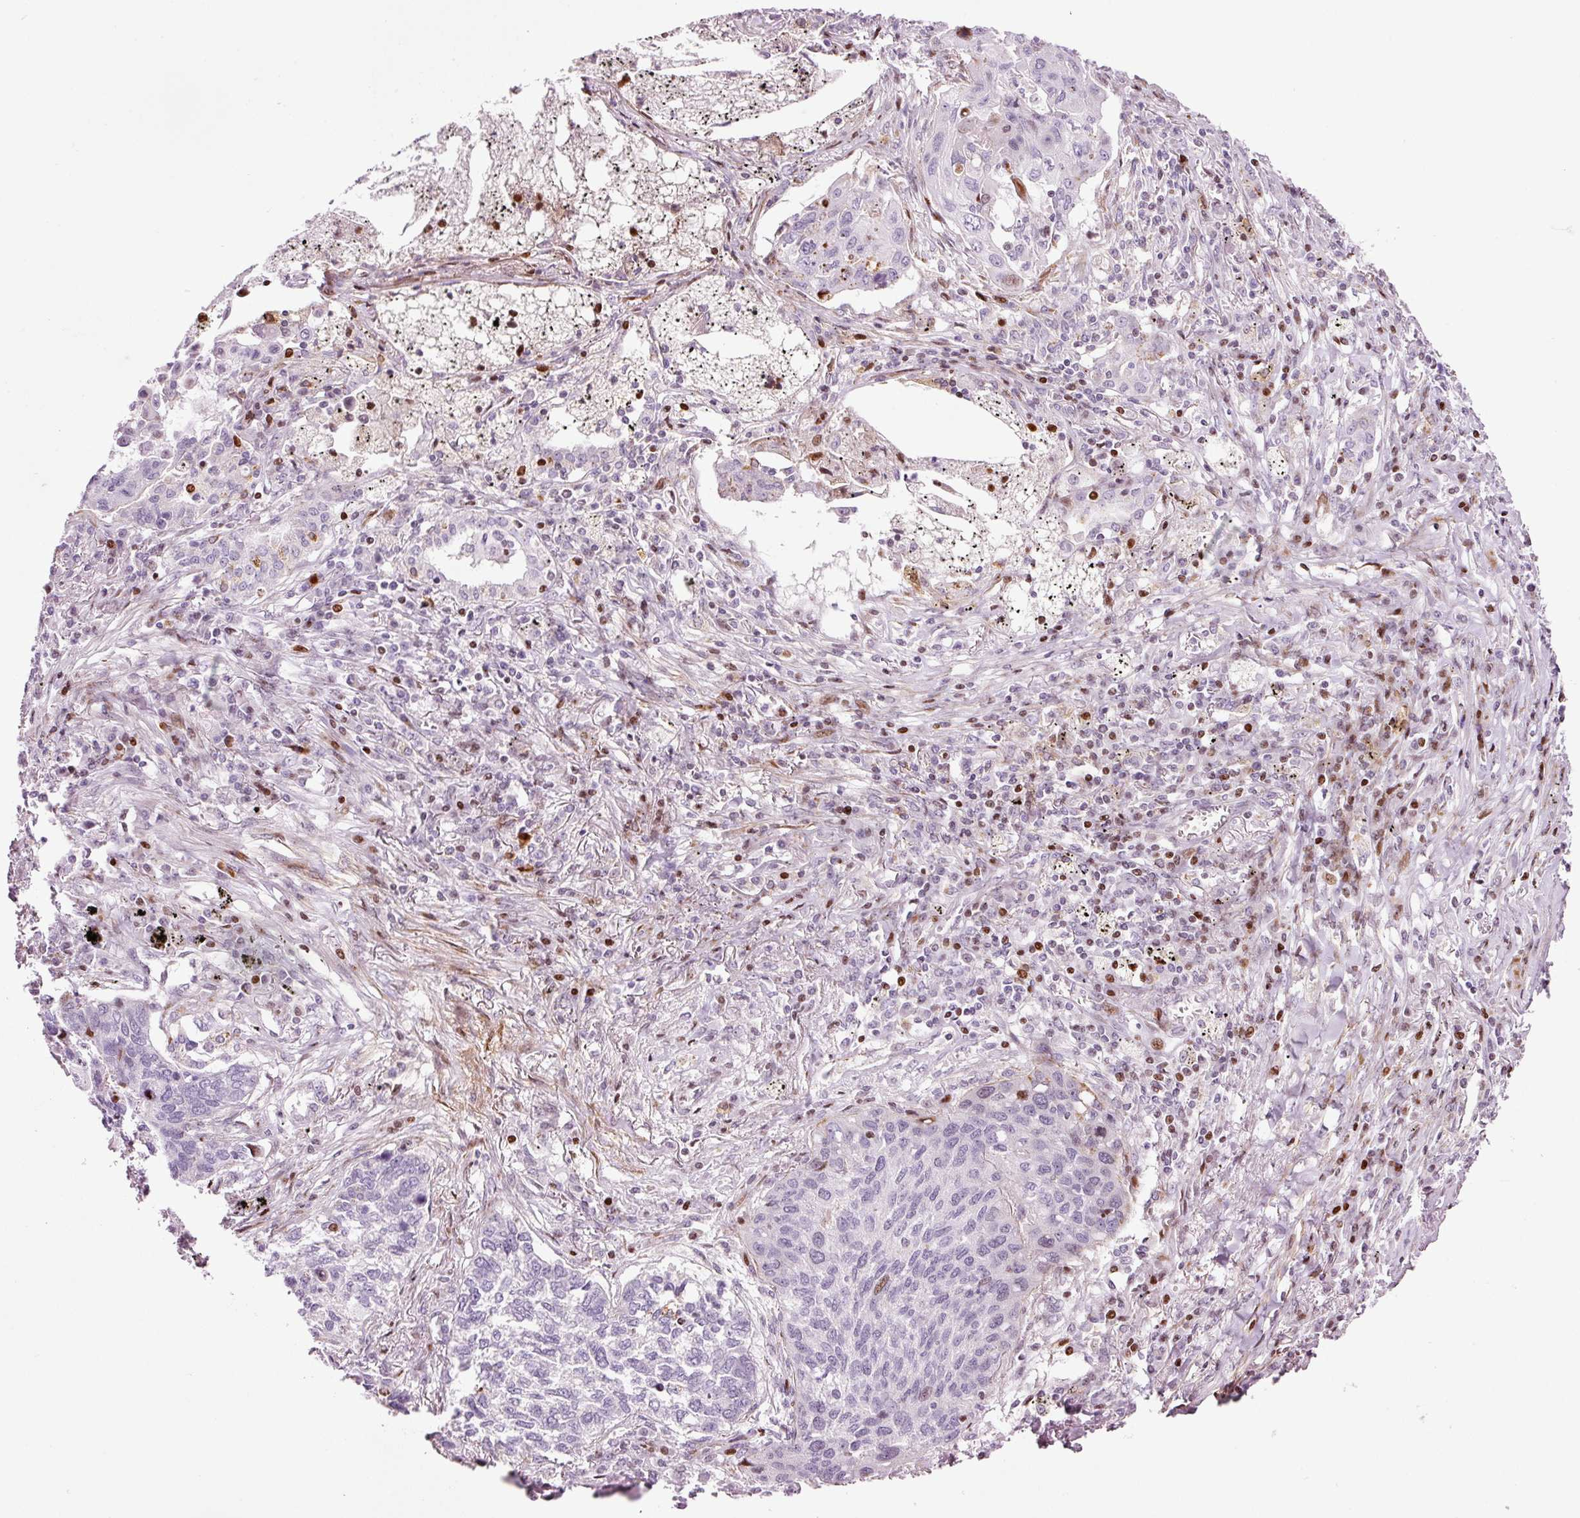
{"staining": {"intensity": "negative", "quantity": "none", "location": "none"}, "tissue": "lung cancer", "cell_type": "Tumor cells", "image_type": "cancer", "snomed": [{"axis": "morphology", "description": "Squamous cell carcinoma, NOS"}, {"axis": "topography", "description": "Lung"}], "caption": "Immunohistochemistry photomicrograph of neoplastic tissue: lung squamous cell carcinoma stained with DAB (3,3'-diaminobenzidine) reveals no significant protein positivity in tumor cells. The staining is performed using DAB (3,3'-diaminobenzidine) brown chromogen with nuclei counter-stained in using hematoxylin.", "gene": "ANKRD20A1", "patient": {"sex": "female", "age": 63}}